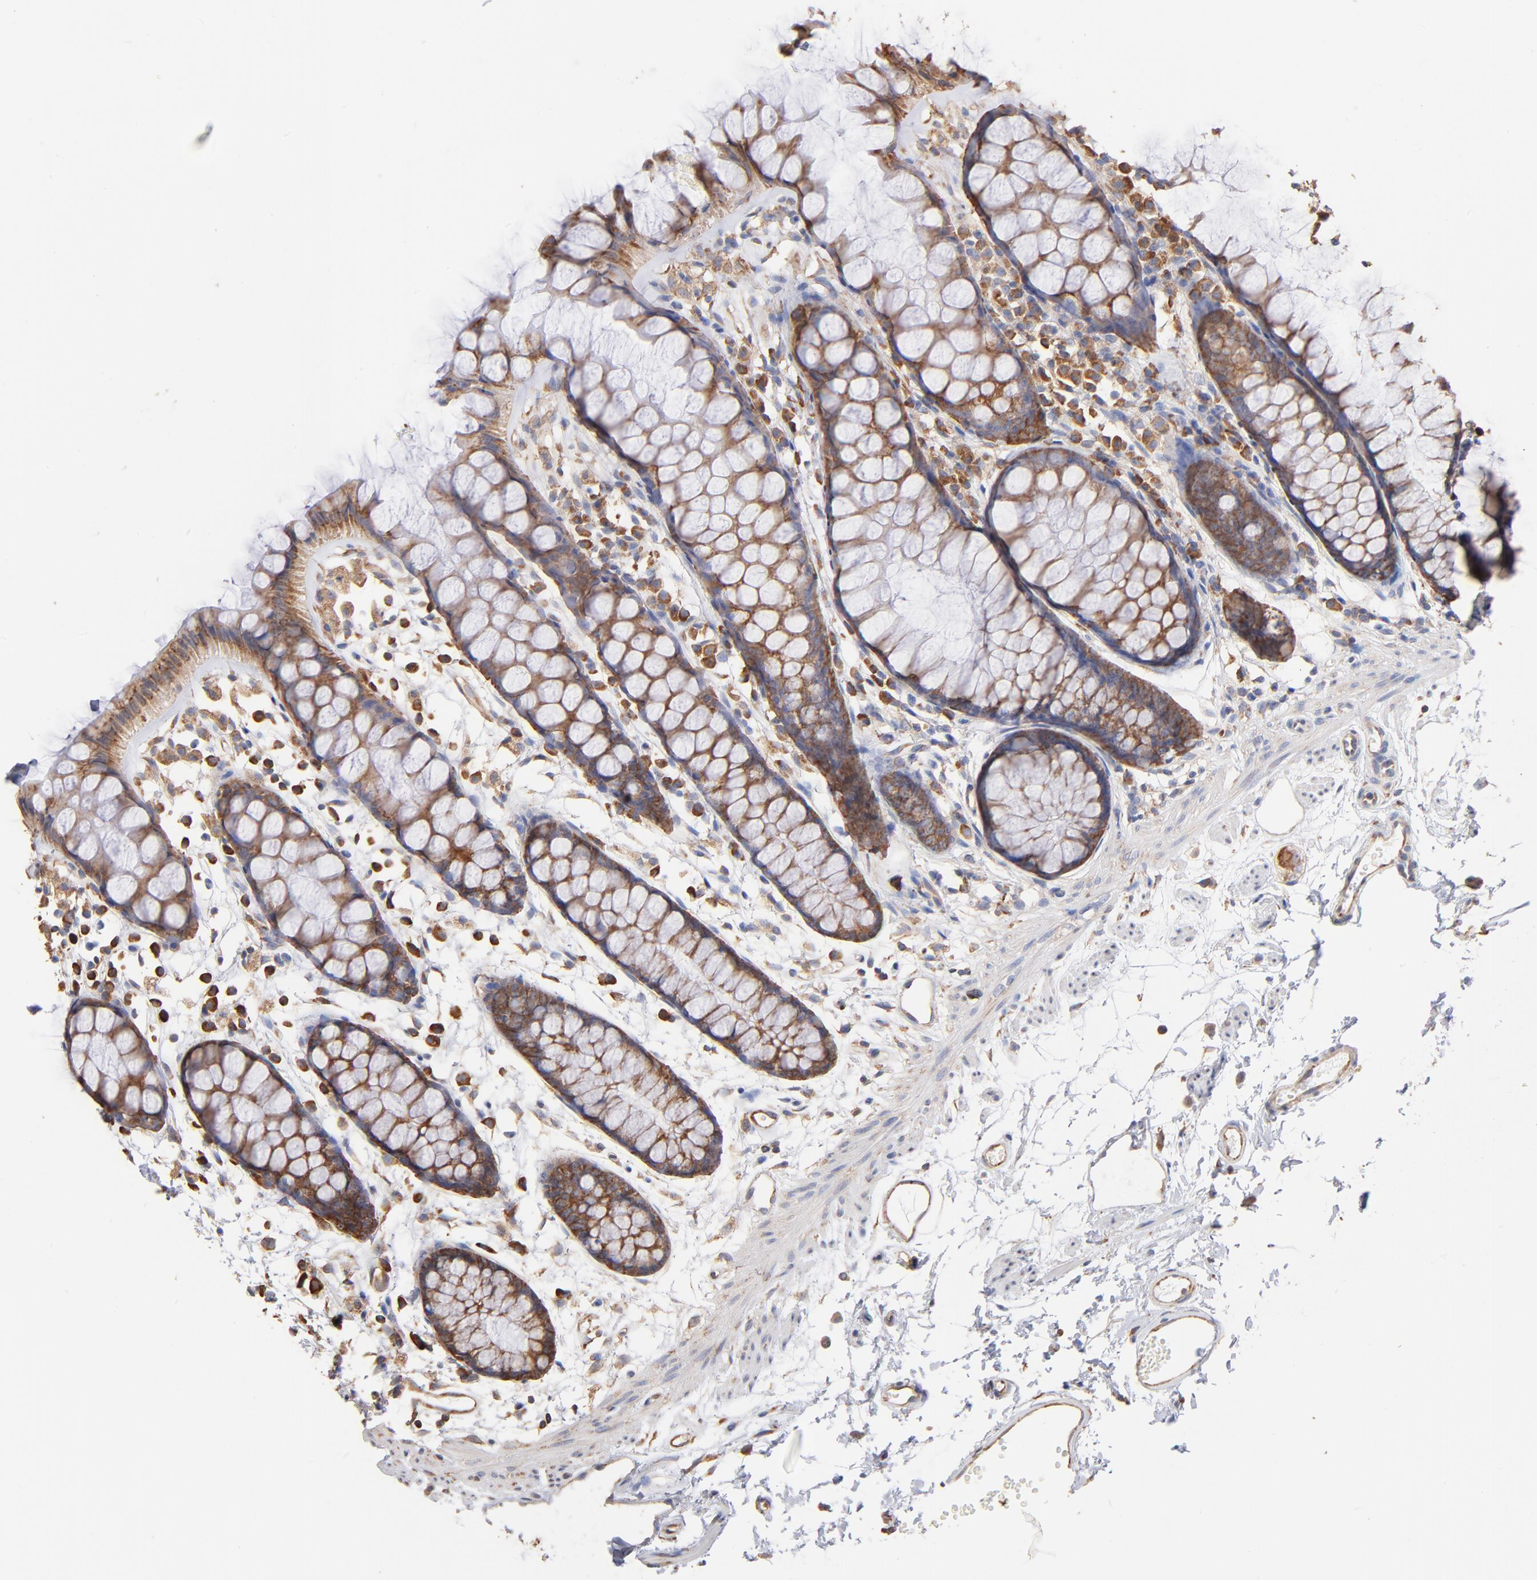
{"staining": {"intensity": "moderate", "quantity": ">75%", "location": "cytoplasmic/membranous"}, "tissue": "rectum", "cell_type": "Glandular cells", "image_type": "normal", "snomed": [{"axis": "morphology", "description": "Normal tissue, NOS"}, {"axis": "topography", "description": "Rectum"}], "caption": "Unremarkable rectum displays moderate cytoplasmic/membranous expression in about >75% of glandular cells, visualized by immunohistochemistry.", "gene": "RPL9", "patient": {"sex": "female", "age": 66}}